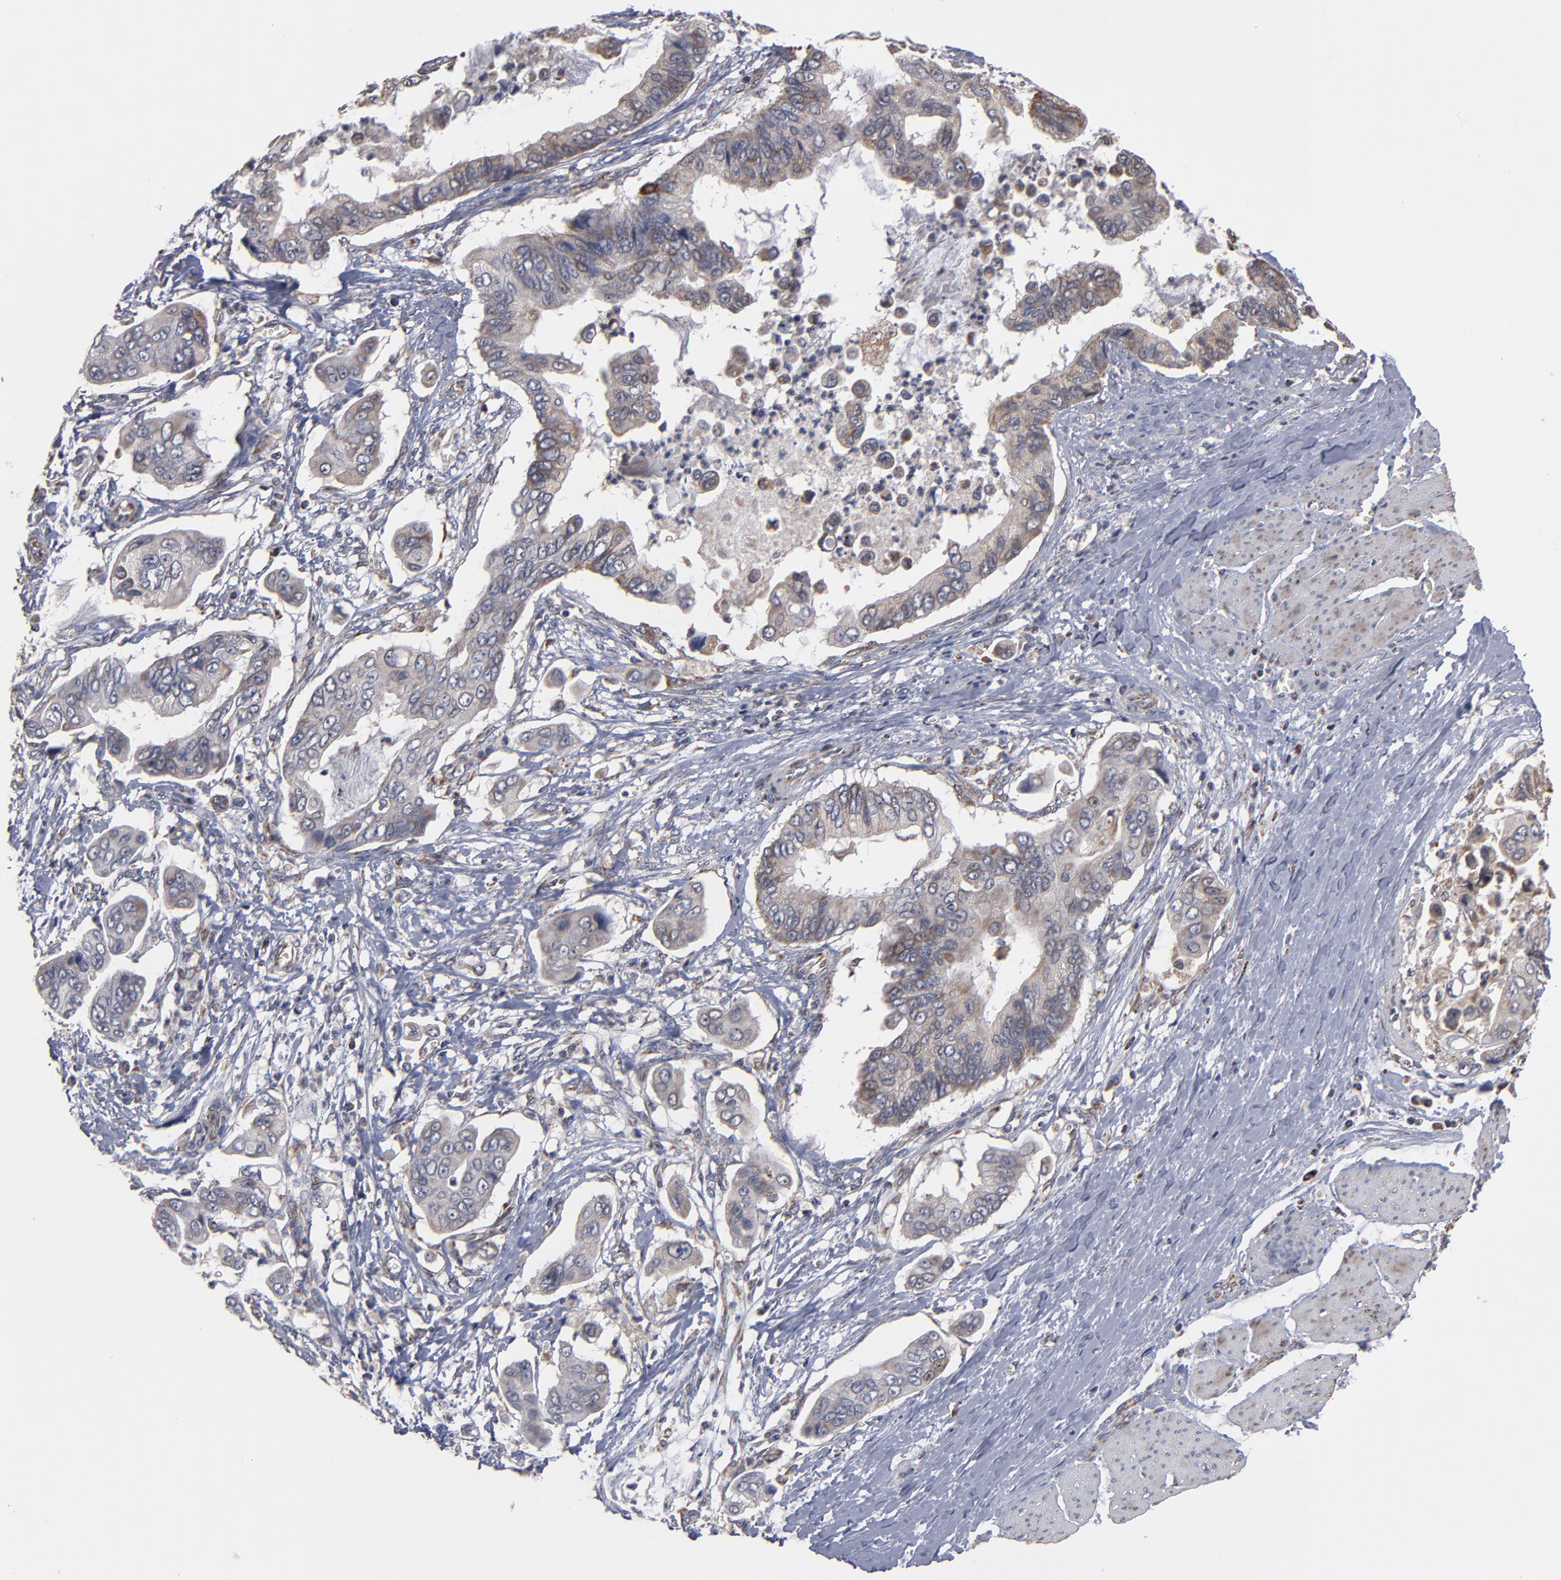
{"staining": {"intensity": "moderate", "quantity": "25%-75%", "location": "cytoplasmic/membranous"}, "tissue": "stomach cancer", "cell_type": "Tumor cells", "image_type": "cancer", "snomed": [{"axis": "morphology", "description": "Adenocarcinoma, NOS"}, {"axis": "topography", "description": "Stomach, upper"}], "caption": "Human stomach cancer stained for a protein (brown) demonstrates moderate cytoplasmic/membranous positive expression in about 25%-75% of tumor cells.", "gene": "MIPOL1", "patient": {"sex": "male", "age": 80}}